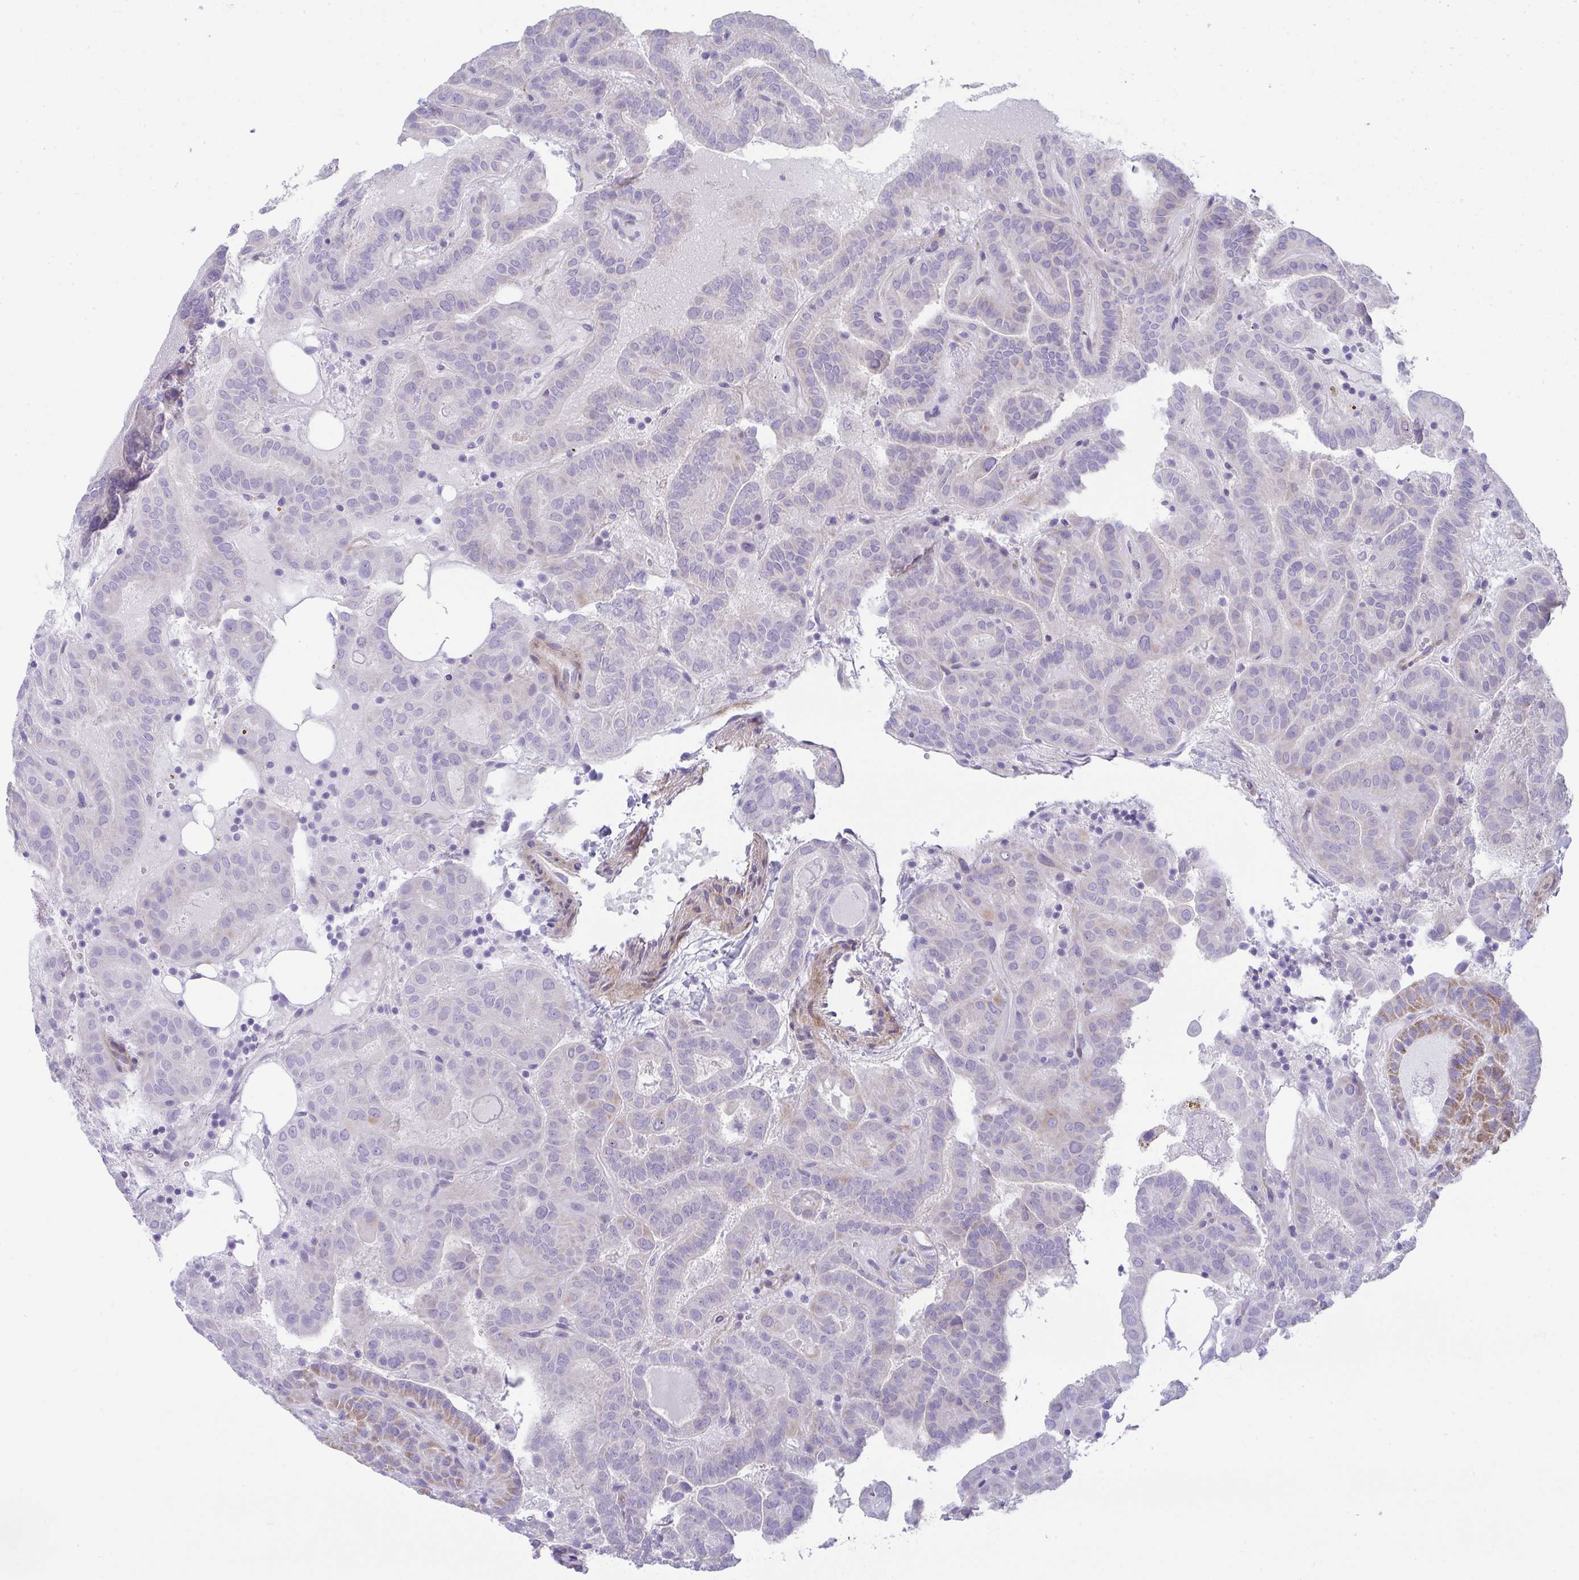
{"staining": {"intensity": "negative", "quantity": "none", "location": "none"}, "tissue": "thyroid cancer", "cell_type": "Tumor cells", "image_type": "cancer", "snomed": [{"axis": "morphology", "description": "Papillary adenocarcinoma, NOS"}, {"axis": "topography", "description": "Thyroid gland"}], "caption": "A histopathology image of human thyroid papillary adenocarcinoma is negative for staining in tumor cells. (IHC, brightfield microscopy, high magnification).", "gene": "MYL12A", "patient": {"sex": "female", "age": 46}}